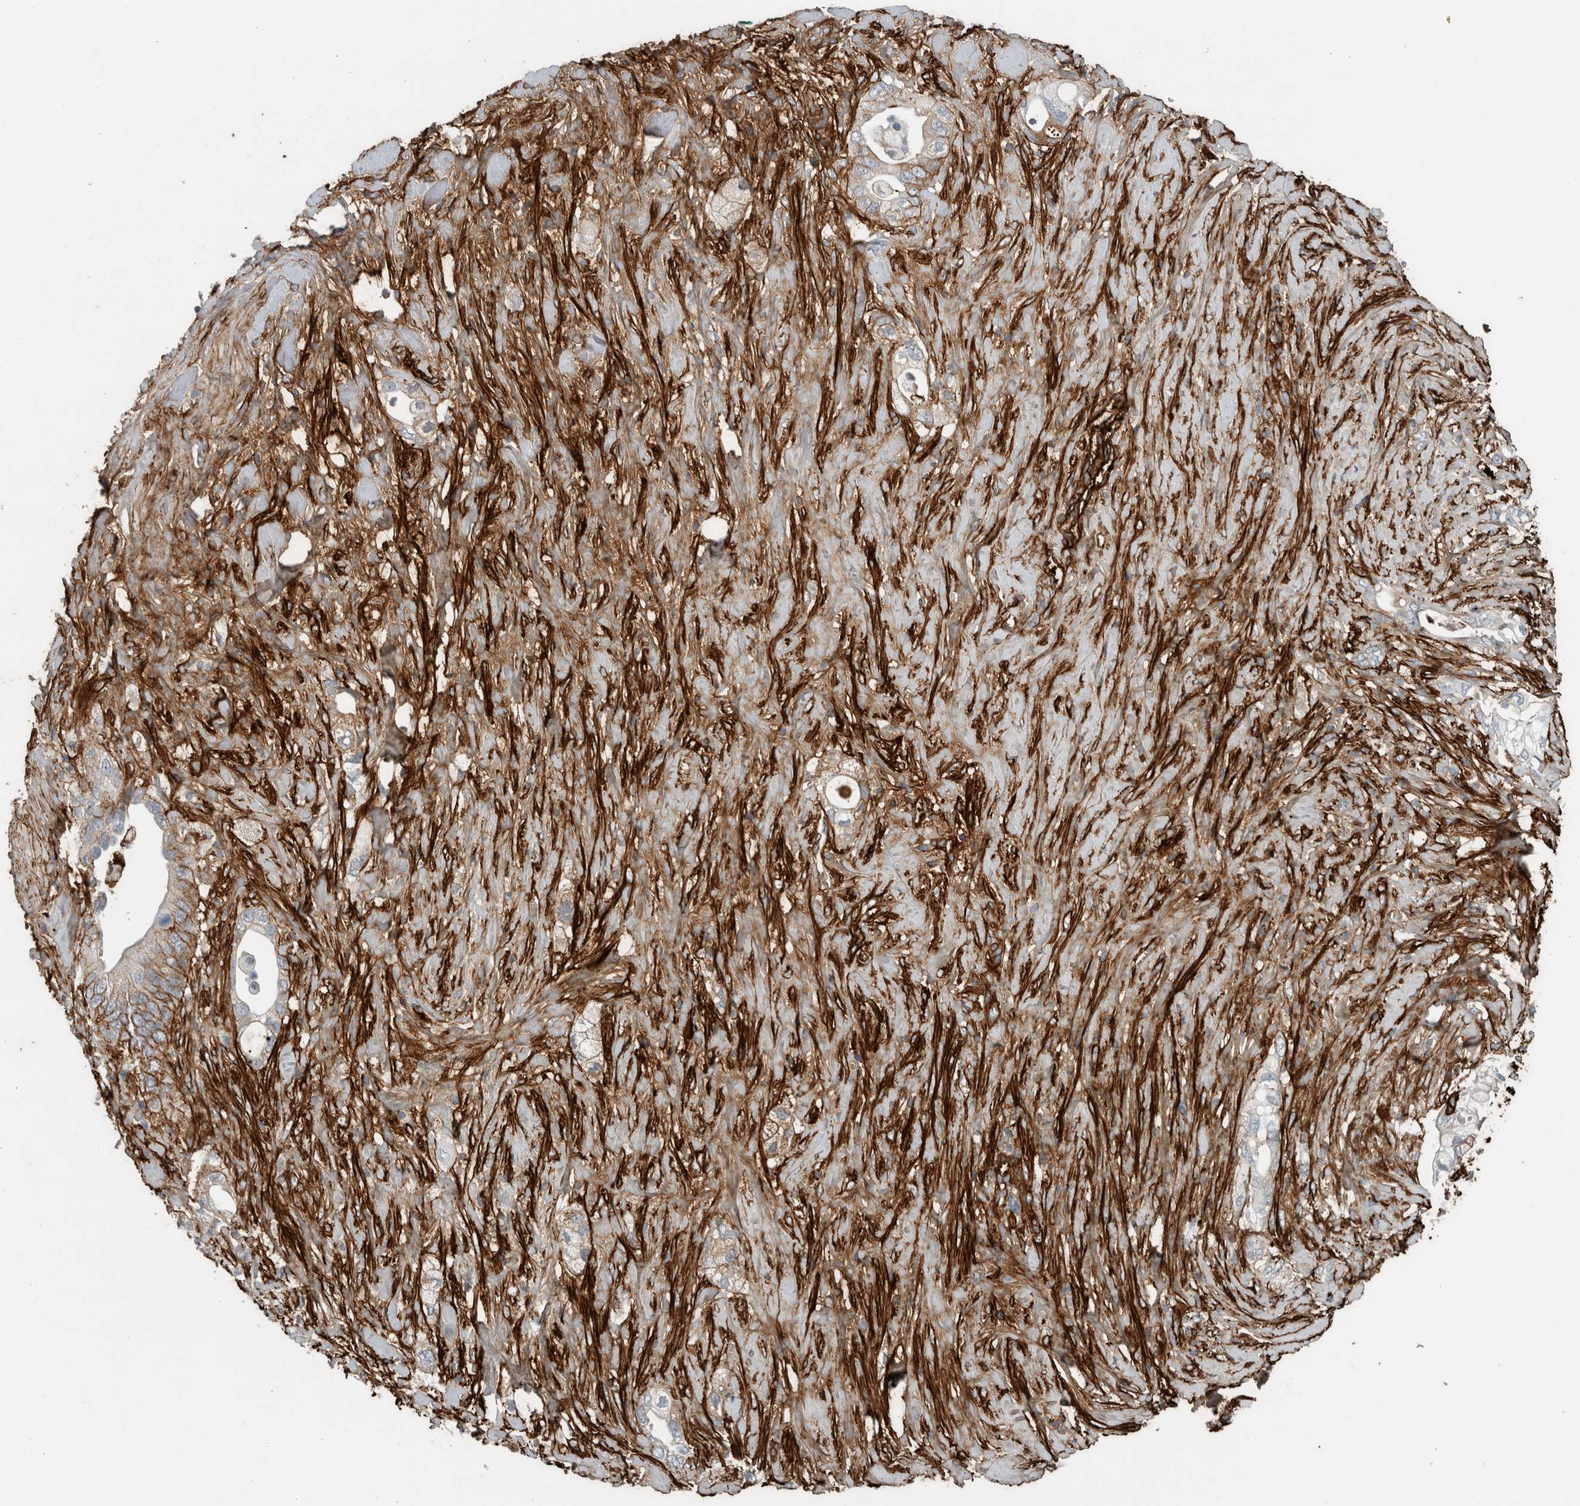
{"staining": {"intensity": "moderate", "quantity": "<25%", "location": "cytoplasmic/membranous"}, "tissue": "pancreatic cancer", "cell_type": "Tumor cells", "image_type": "cancer", "snomed": [{"axis": "morphology", "description": "Adenocarcinoma, NOS"}, {"axis": "topography", "description": "Pancreas"}], "caption": "This is an image of immunohistochemistry staining of adenocarcinoma (pancreatic), which shows moderate staining in the cytoplasmic/membranous of tumor cells.", "gene": "FN1", "patient": {"sex": "male", "age": 53}}